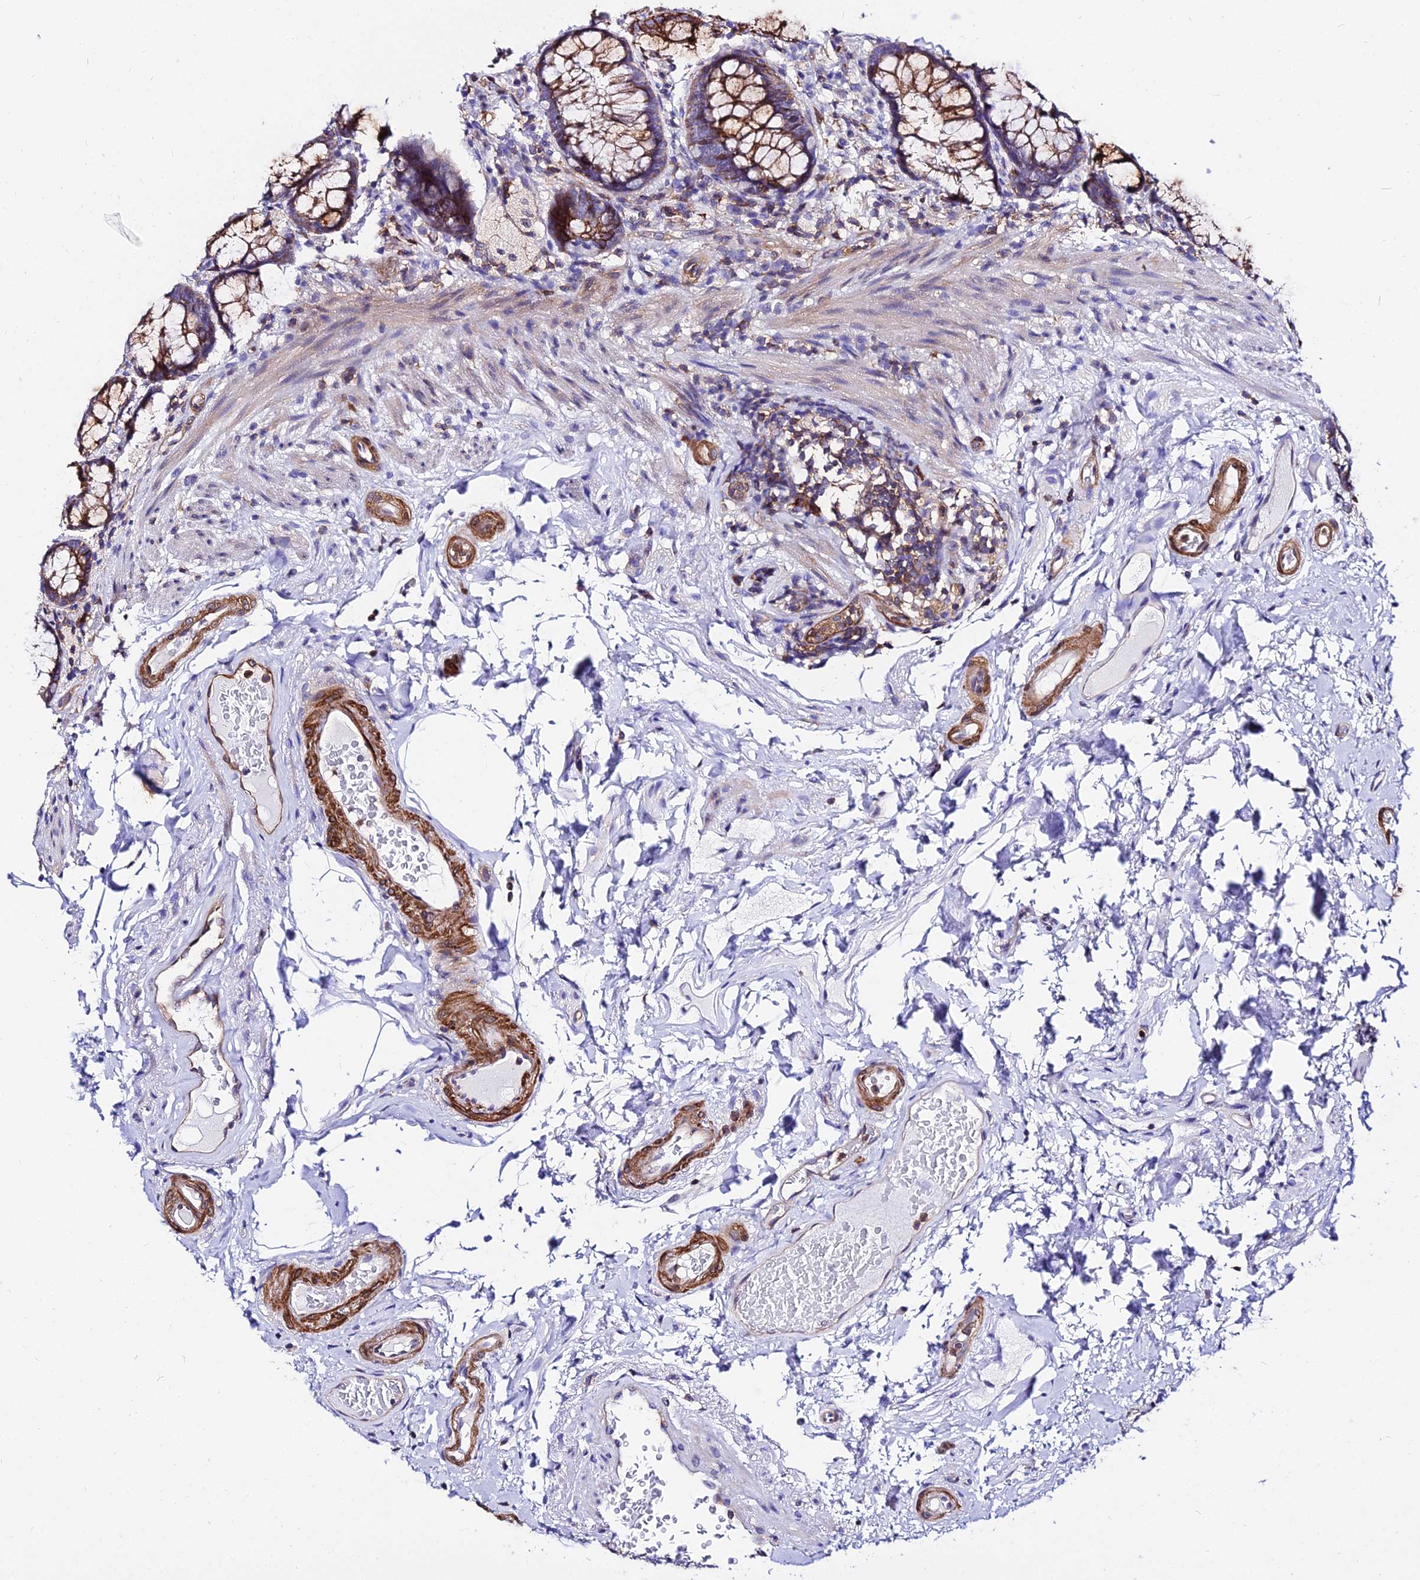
{"staining": {"intensity": "strong", "quantity": ">75%", "location": "cytoplasmic/membranous"}, "tissue": "rectum", "cell_type": "Glandular cells", "image_type": "normal", "snomed": [{"axis": "morphology", "description": "Normal tissue, NOS"}, {"axis": "topography", "description": "Rectum"}], "caption": "DAB immunohistochemical staining of benign rectum exhibits strong cytoplasmic/membranous protein expression in approximately >75% of glandular cells.", "gene": "CSRP1", "patient": {"sex": "male", "age": 83}}